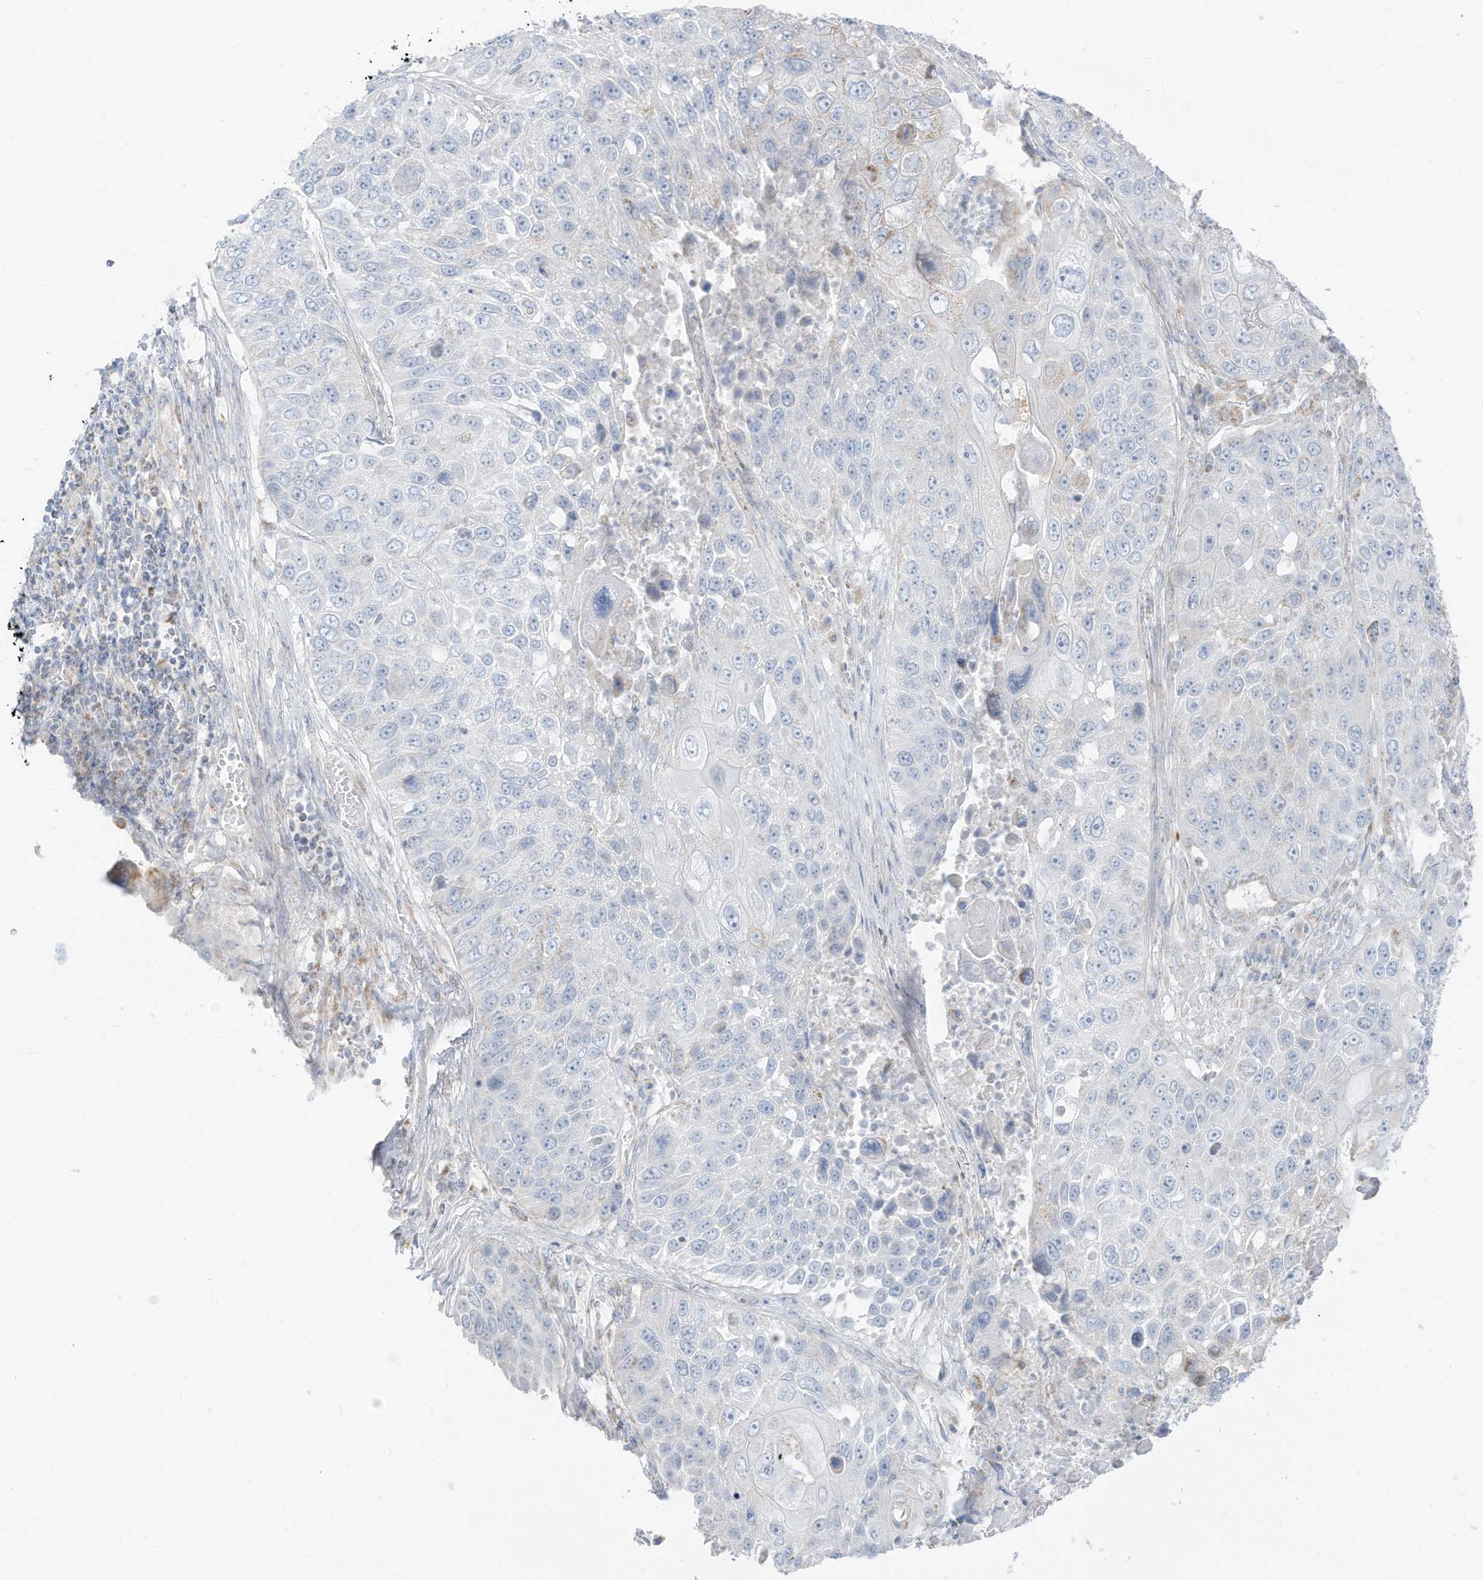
{"staining": {"intensity": "negative", "quantity": "none", "location": "none"}, "tissue": "lung cancer", "cell_type": "Tumor cells", "image_type": "cancer", "snomed": [{"axis": "morphology", "description": "Squamous cell carcinoma, NOS"}, {"axis": "topography", "description": "Lung"}], "caption": "Immunohistochemistry (IHC) histopathology image of neoplastic tissue: lung cancer (squamous cell carcinoma) stained with DAB demonstrates no significant protein expression in tumor cells.", "gene": "ETHE1", "patient": {"sex": "male", "age": 61}}